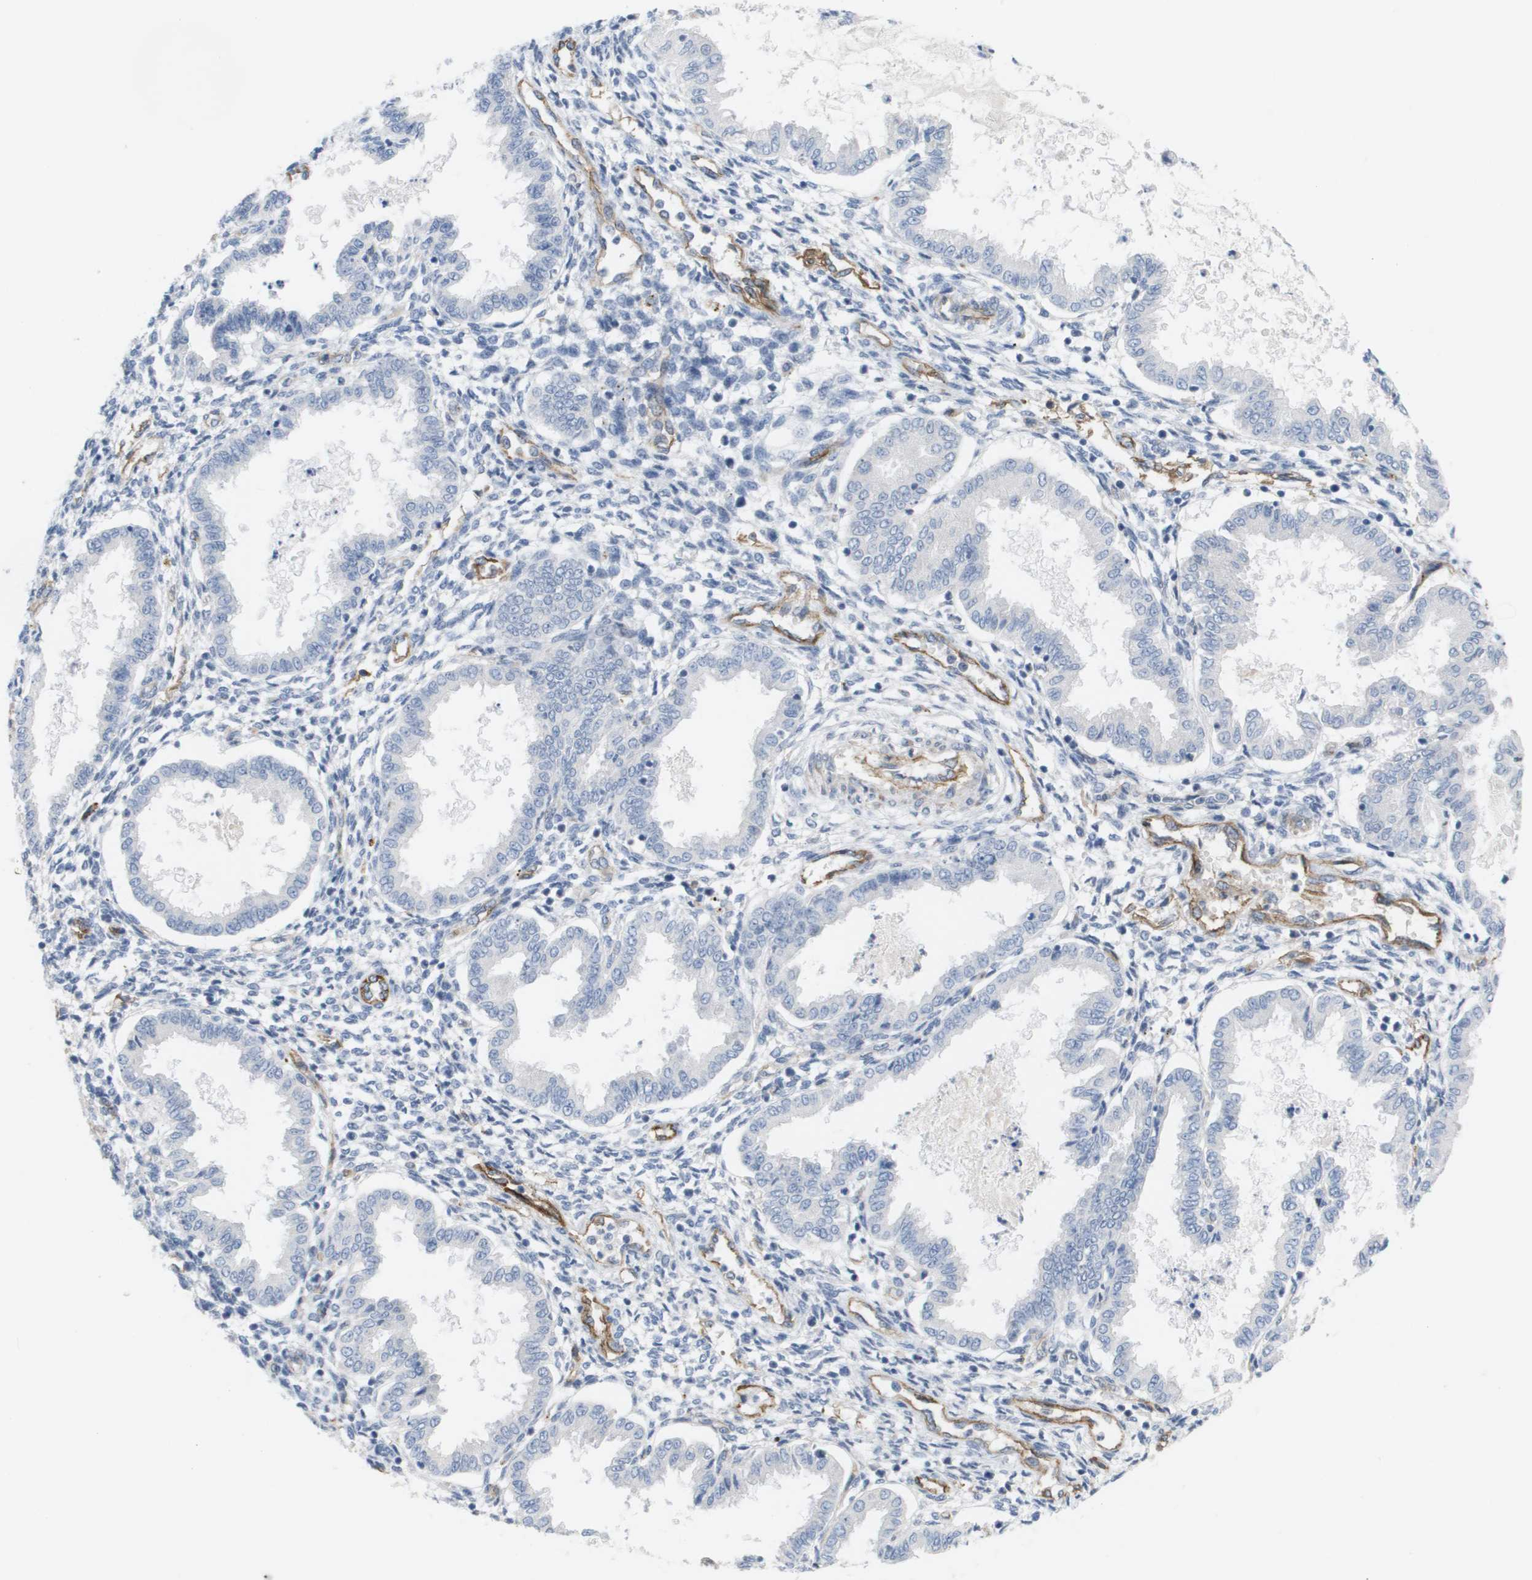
{"staining": {"intensity": "negative", "quantity": "none", "location": "none"}, "tissue": "endometrium", "cell_type": "Cells in endometrial stroma", "image_type": "normal", "snomed": [{"axis": "morphology", "description": "Normal tissue, NOS"}, {"axis": "topography", "description": "Endometrium"}], "caption": "DAB immunohistochemical staining of normal endometrium exhibits no significant positivity in cells in endometrial stroma. (DAB immunohistochemistry visualized using brightfield microscopy, high magnification).", "gene": "ANGPT2", "patient": {"sex": "female", "age": 33}}